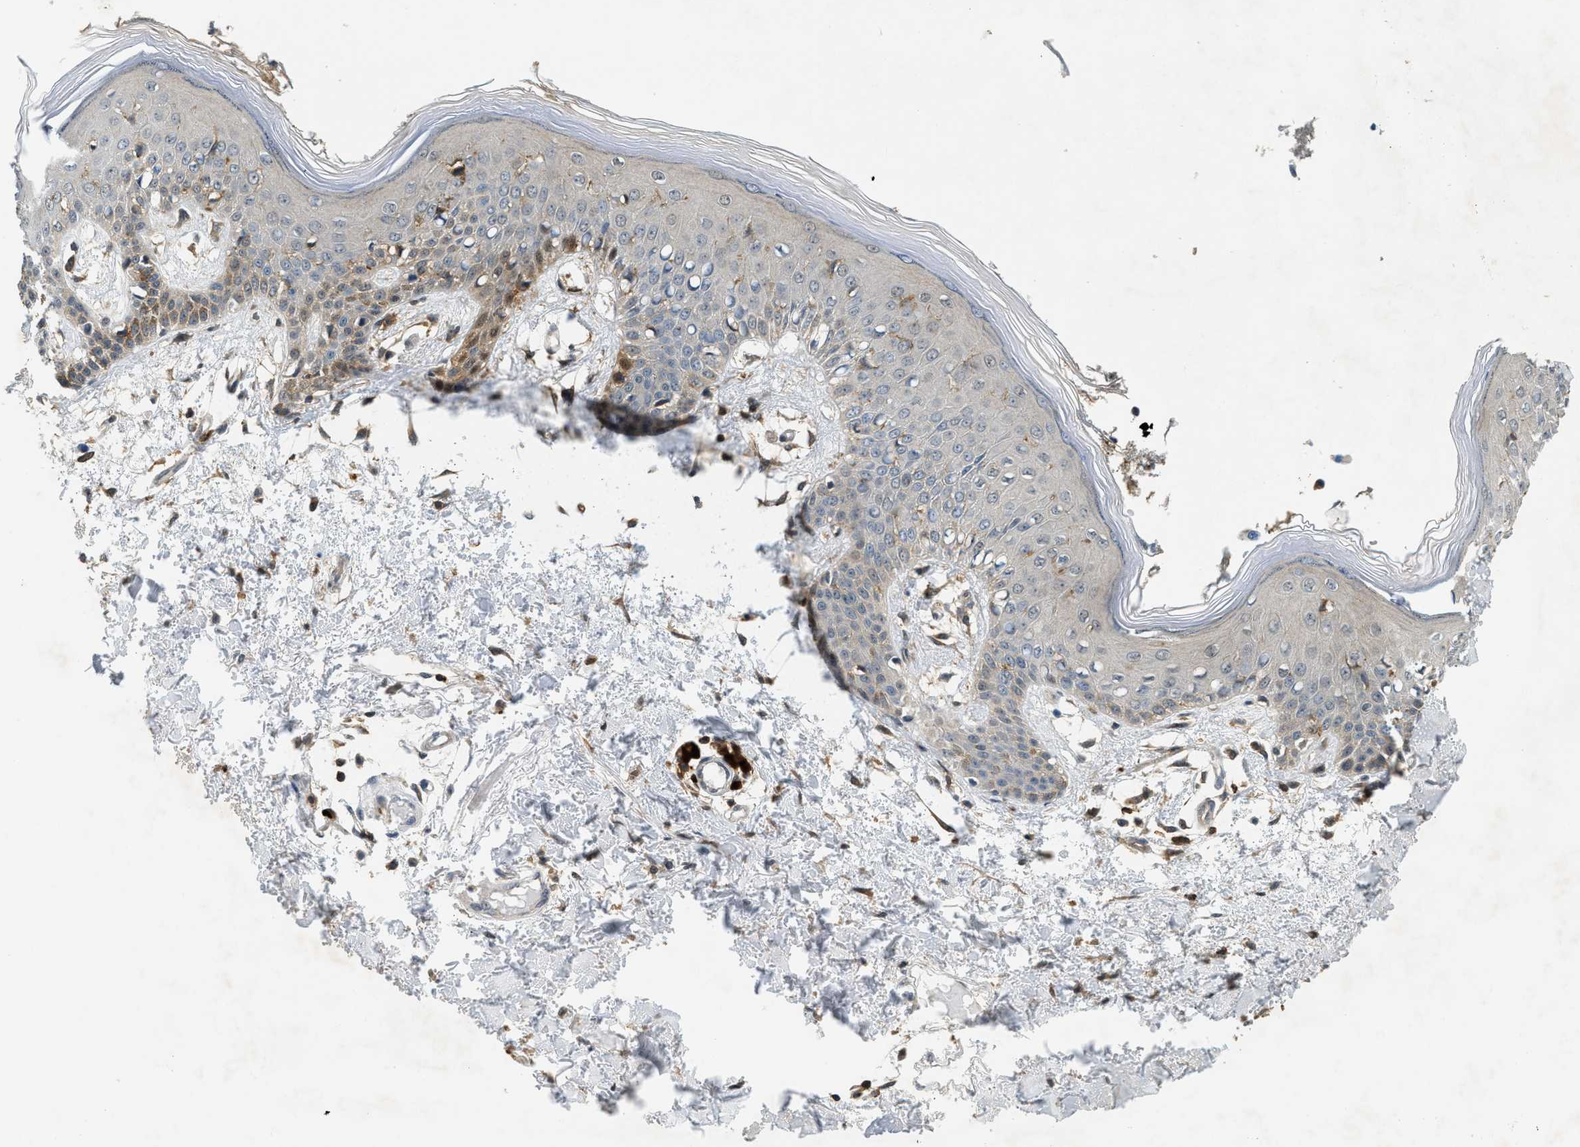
{"staining": {"intensity": "strong", "quantity": ">75%", "location": "cytoplasmic/membranous"}, "tissue": "skin", "cell_type": "Fibroblasts", "image_type": "normal", "snomed": [{"axis": "morphology", "description": "Normal tissue, NOS"}, {"axis": "topography", "description": "Skin"}], "caption": "Immunohistochemical staining of benign human skin displays >75% levels of strong cytoplasmic/membranous protein expression in approximately >75% of fibroblasts.", "gene": "GMPPB", "patient": {"sex": "male", "age": 53}}